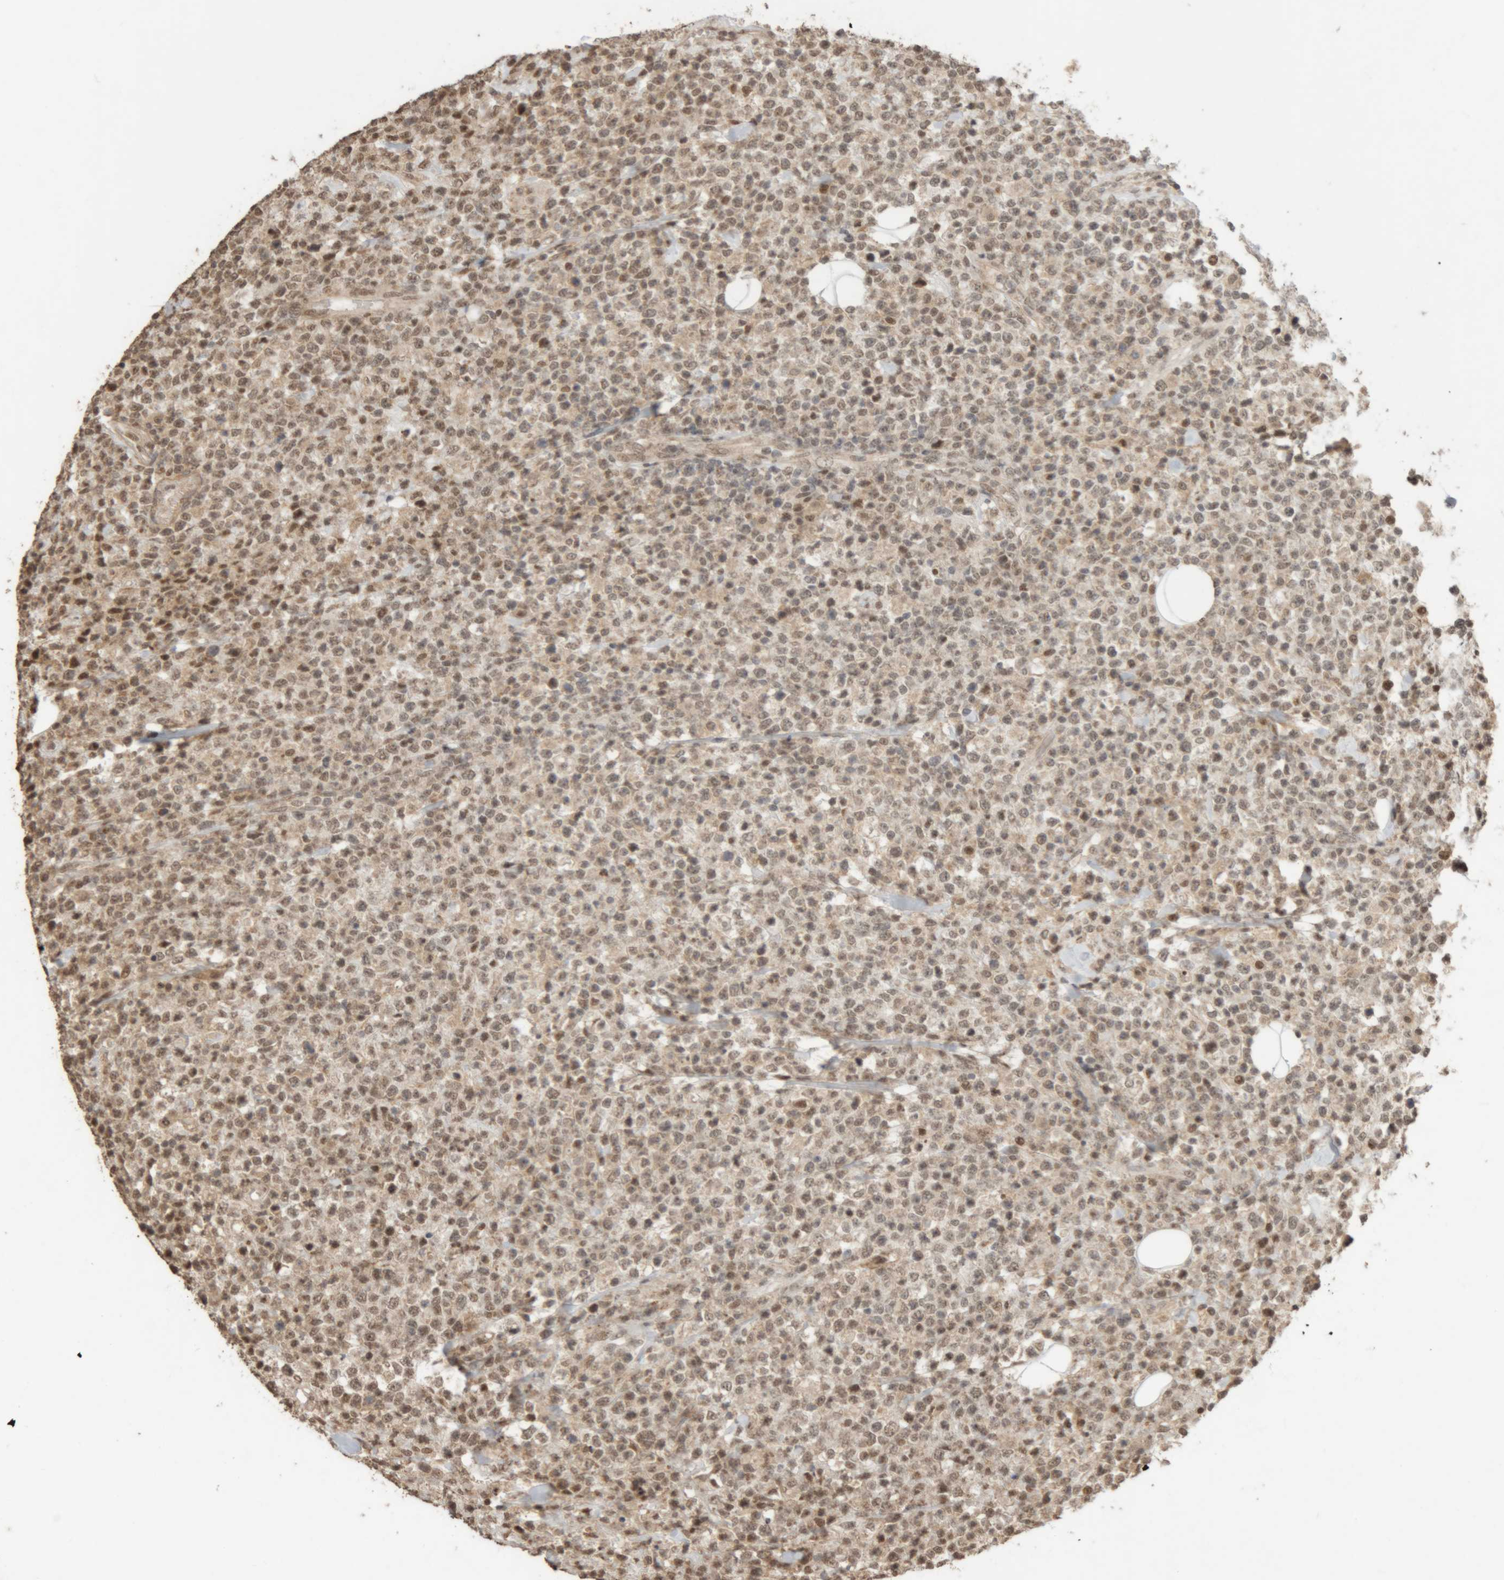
{"staining": {"intensity": "weak", "quantity": "25%-75%", "location": "nuclear"}, "tissue": "lymphoma", "cell_type": "Tumor cells", "image_type": "cancer", "snomed": [{"axis": "morphology", "description": "Malignant lymphoma, non-Hodgkin's type, High grade"}, {"axis": "topography", "description": "Colon"}], "caption": "Protein expression analysis of malignant lymphoma, non-Hodgkin's type (high-grade) reveals weak nuclear expression in about 25%-75% of tumor cells.", "gene": "KEAP1", "patient": {"sex": "female", "age": 53}}